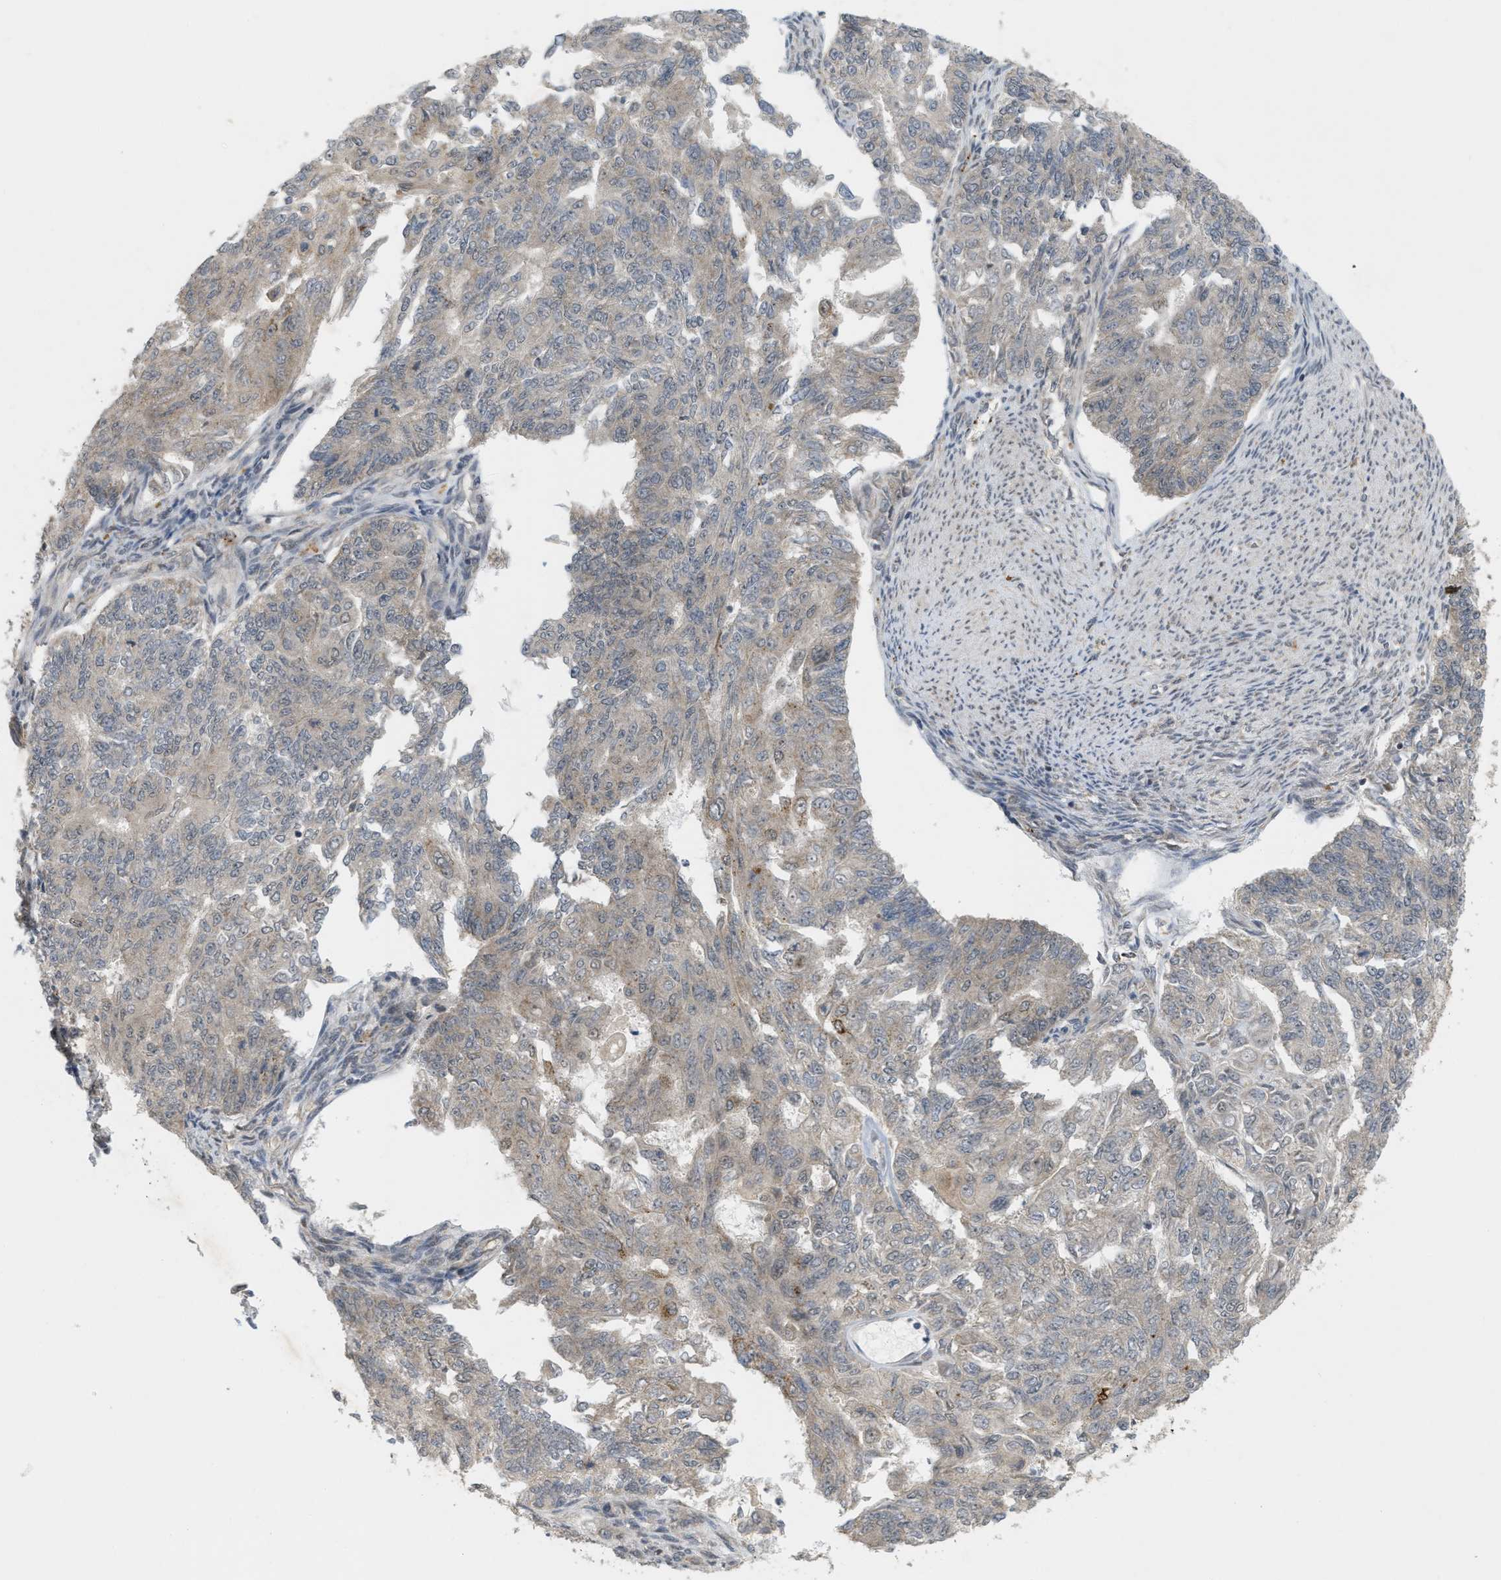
{"staining": {"intensity": "weak", "quantity": ">75%", "location": "cytoplasmic/membranous"}, "tissue": "endometrial cancer", "cell_type": "Tumor cells", "image_type": "cancer", "snomed": [{"axis": "morphology", "description": "Adenocarcinoma, NOS"}, {"axis": "topography", "description": "Endometrium"}], "caption": "Immunohistochemical staining of adenocarcinoma (endometrial) demonstrates weak cytoplasmic/membranous protein positivity in about >75% of tumor cells.", "gene": "PRKD1", "patient": {"sex": "female", "age": 32}}